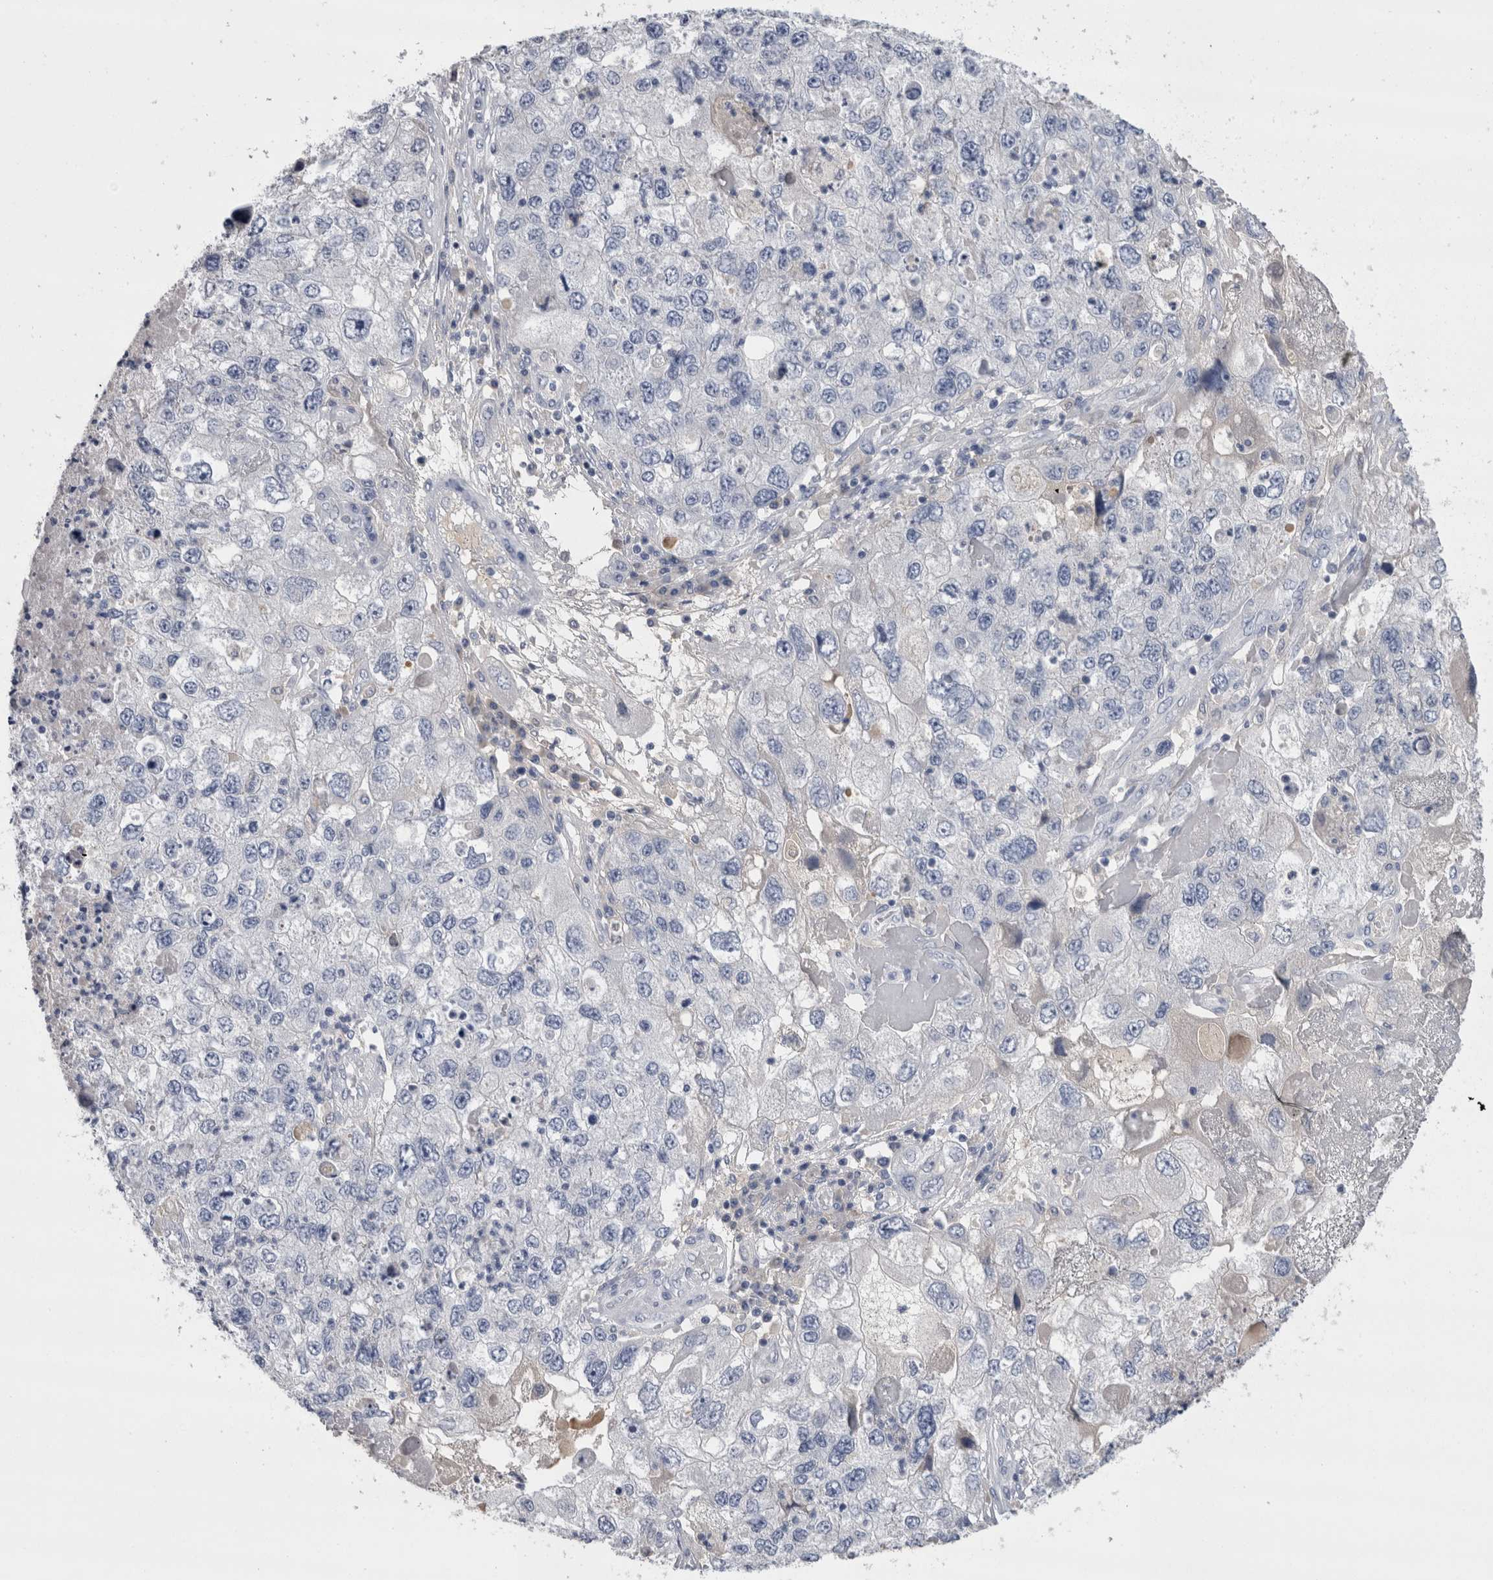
{"staining": {"intensity": "negative", "quantity": "none", "location": "none"}, "tissue": "endometrial cancer", "cell_type": "Tumor cells", "image_type": "cancer", "snomed": [{"axis": "morphology", "description": "Adenocarcinoma, NOS"}, {"axis": "topography", "description": "Endometrium"}], "caption": "Human endometrial cancer (adenocarcinoma) stained for a protein using immunohistochemistry displays no staining in tumor cells.", "gene": "REG1A", "patient": {"sex": "female", "age": 49}}